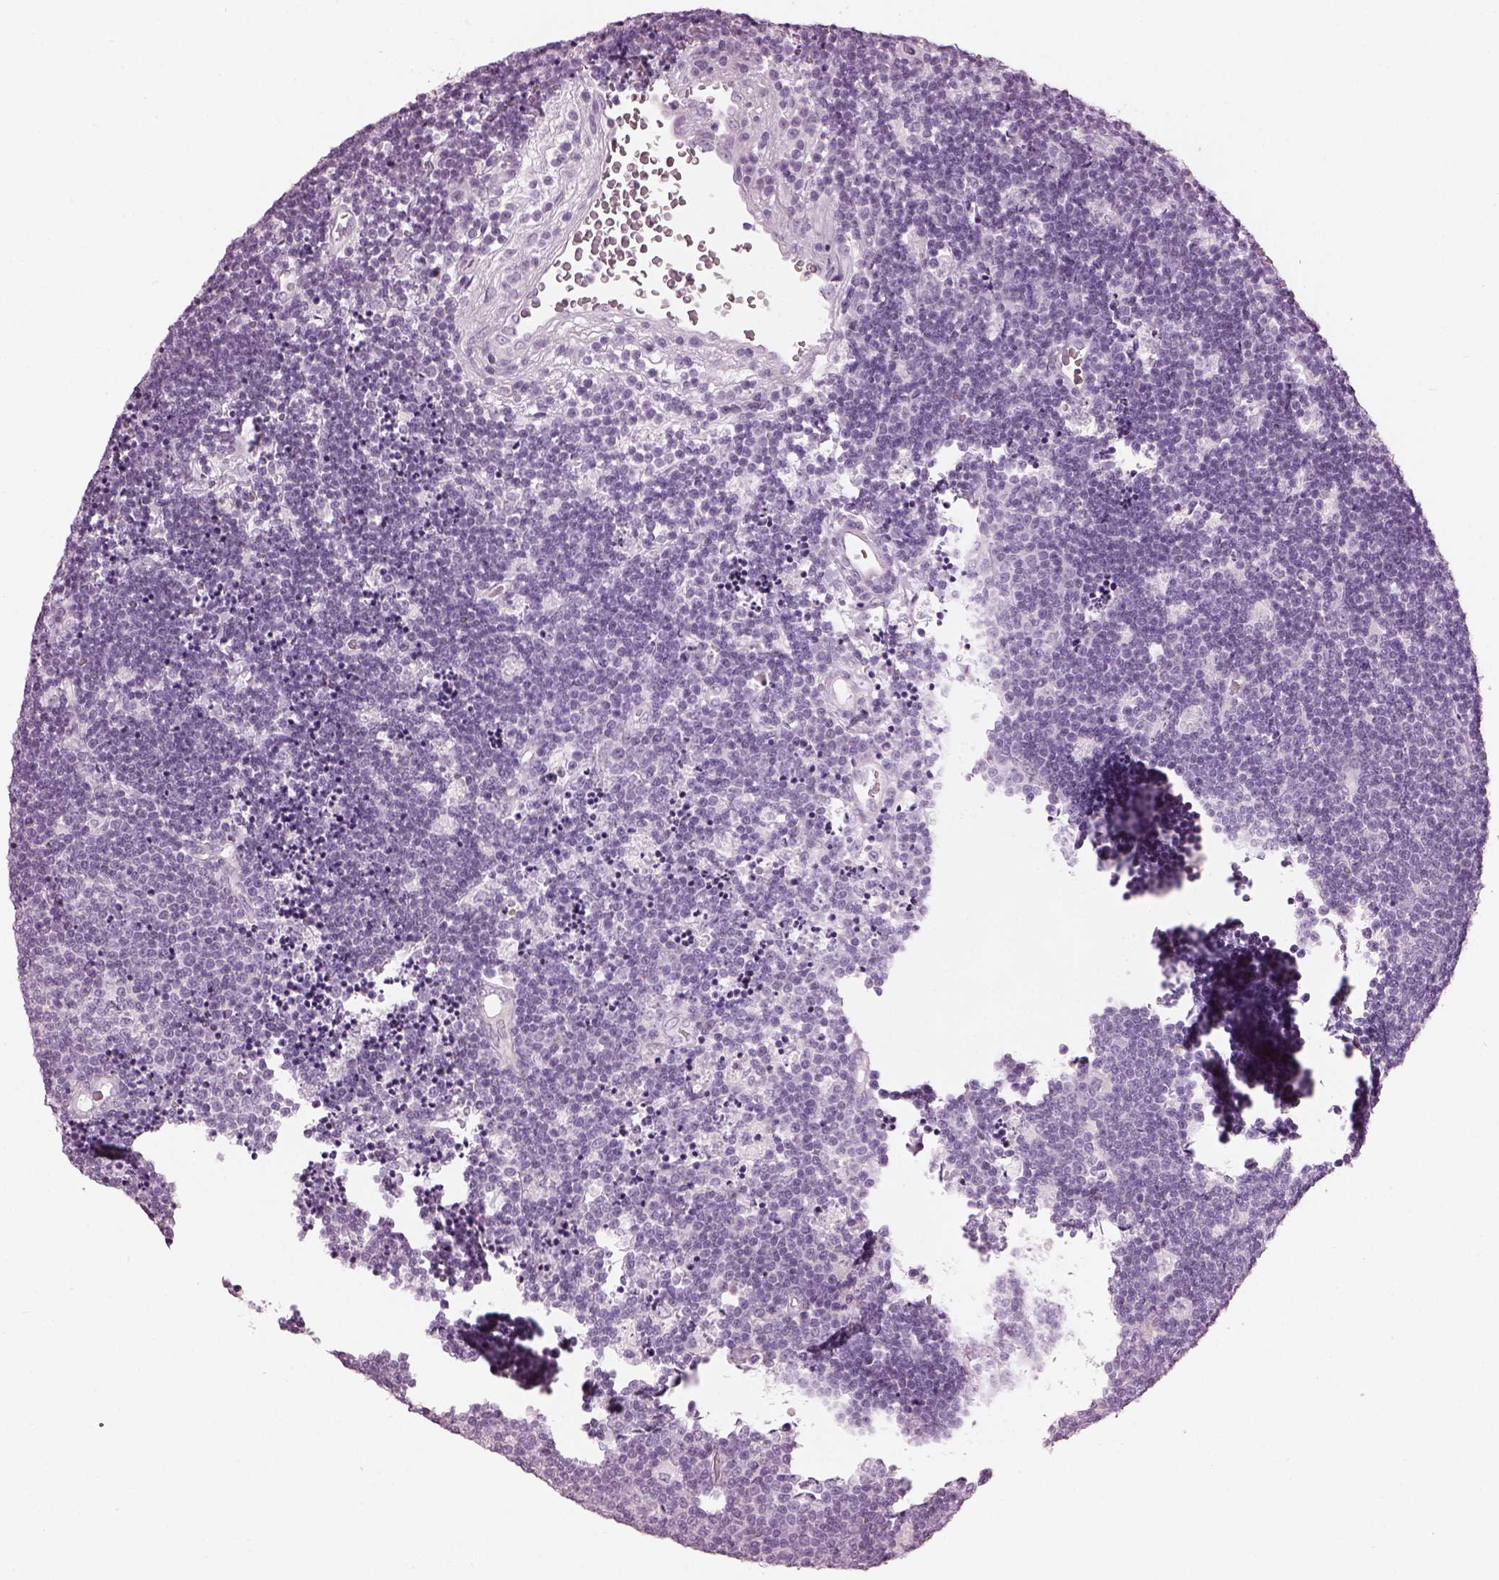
{"staining": {"intensity": "negative", "quantity": "none", "location": "none"}, "tissue": "lymphoma", "cell_type": "Tumor cells", "image_type": "cancer", "snomed": [{"axis": "morphology", "description": "Malignant lymphoma, non-Hodgkin's type, Low grade"}, {"axis": "topography", "description": "Brain"}], "caption": "Immunohistochemical staining of lymphoma shows no significant staining in tumor cells. (Stains: DAB (3,3'-diaminobenzidine) immunohistochemistry (IHC) with hematoxylin counter stain, Microscopy: brightfield microscopy at high magnification).", "gene": "HYDIN", "patient": {"sex": "female", "age": 66}}